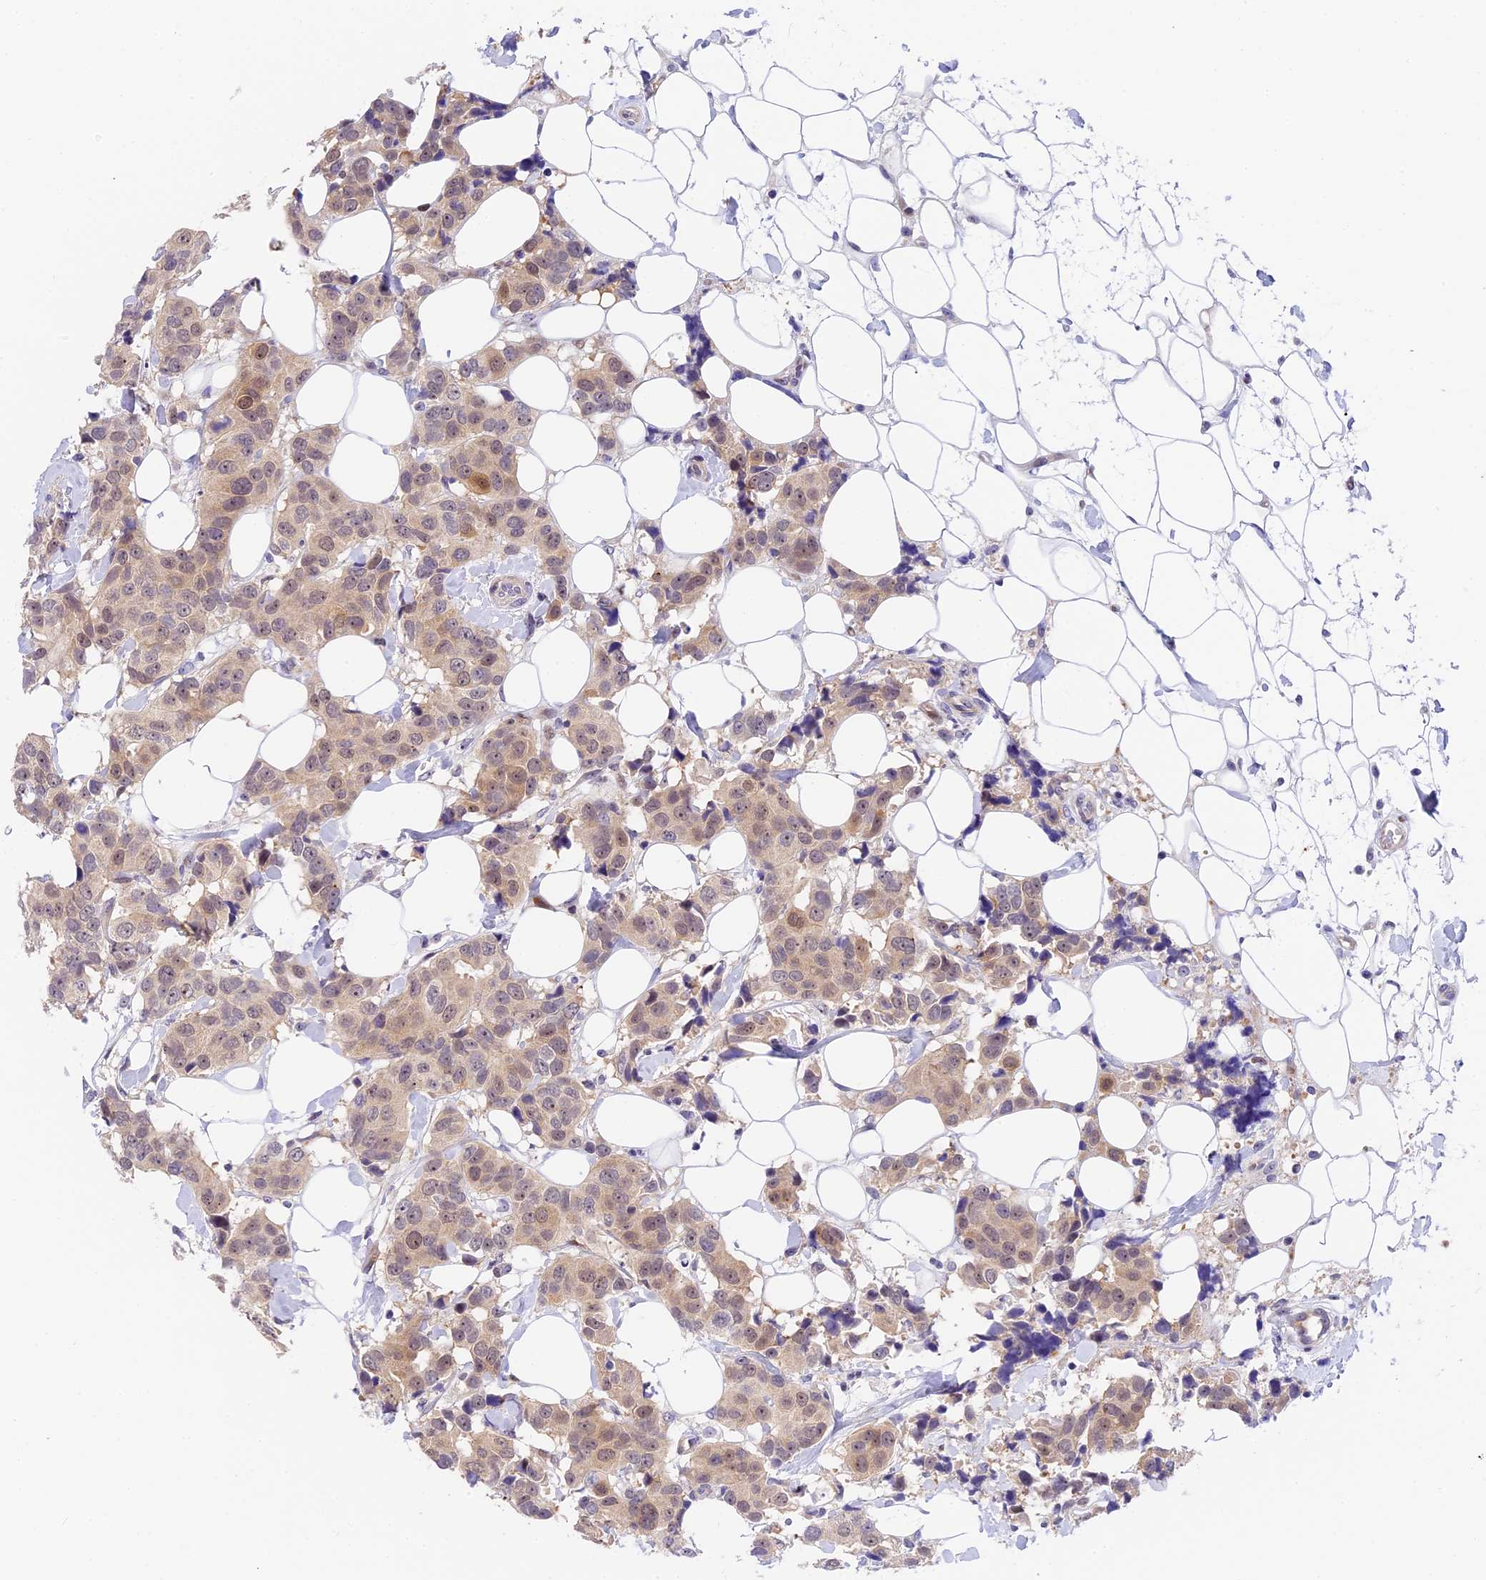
{"staining": {"intensity": "weak", "quantity": "25%-75%", "location": "cytoplasmic/membranous,nuclear"}, "tissue": "breast cancer", "cell_type": "Tumor cells", "image_type": "cancer", "snomed": [{"axis": "morphology", "description": "Normal tissue, NOS"}, {"axis": "morphology", "description": "Duct carcinoma"}, {"axis": "topography", "description": "Breast"}], "caption": "Immunohistochemical staining of breast cancer exhibits low levels of weak cytoplasmic/membranous and nuclear expression in approximately 25%-75% of tumor cells. (DAB IHC, brown staining for protein, blue staining for nuclei).", "gene": "MIDN", "patient": {"sex": "female", "age": 39}}